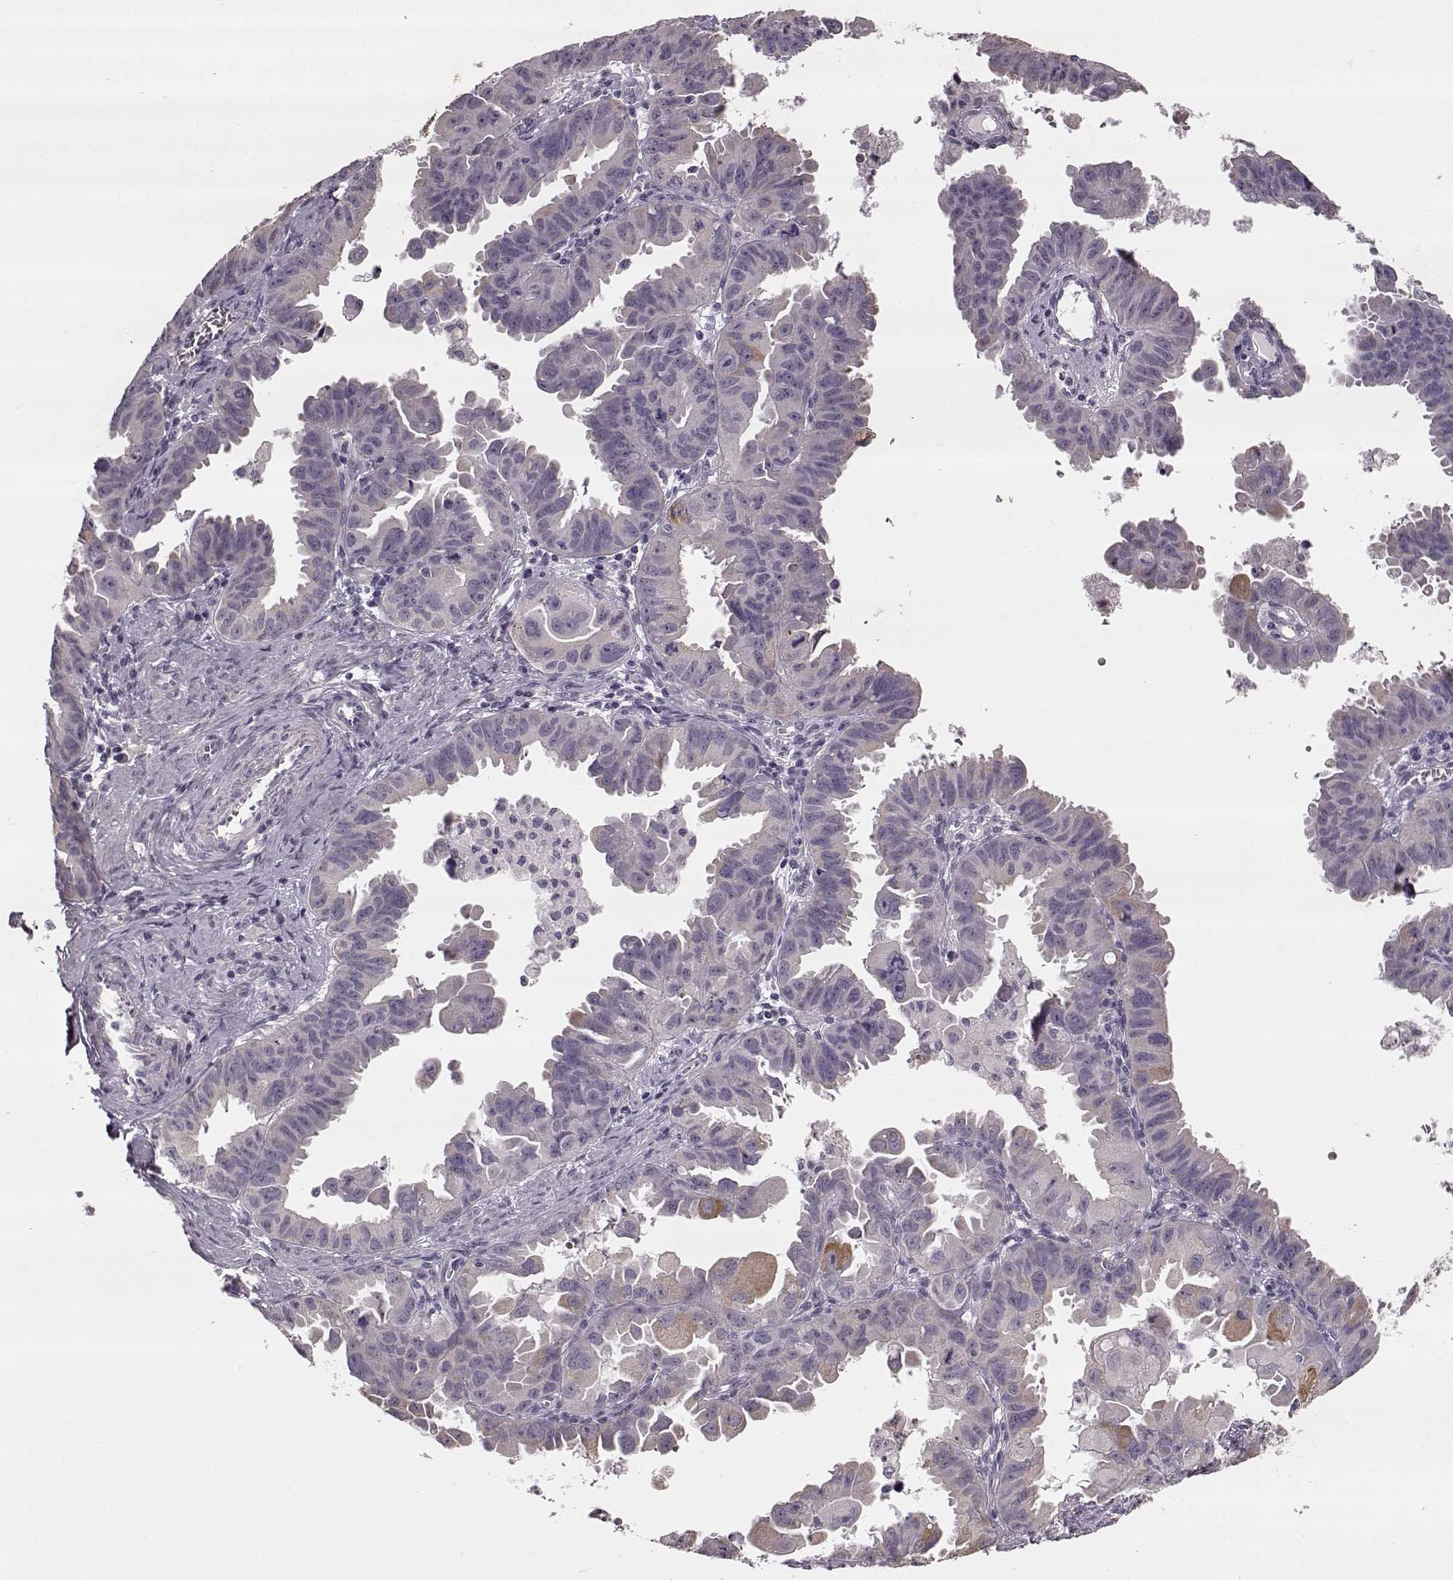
{"staining": {"intensity": "negative", "quantity": "none", "location": "none"}, "tissue": "ovarian cancer", "cell_type": "Tumor cells", "image_type": "cancer", "snomed": [{"axis": "morphology", "description": "Carcinoma, endometroid"}, {"axis": "topography", "description": "Ovary"}], "caption": "Immunohistochemistry (IHC) micrograph of neoplastic tissue: human ovarian cancer stained with DAB exhibits no significant protein staining in tumor cells. (DAB IHC with hematoxylin counter stain).", "gene": "MAP6D1", "patient": {"sex": "female", "age": 85}}